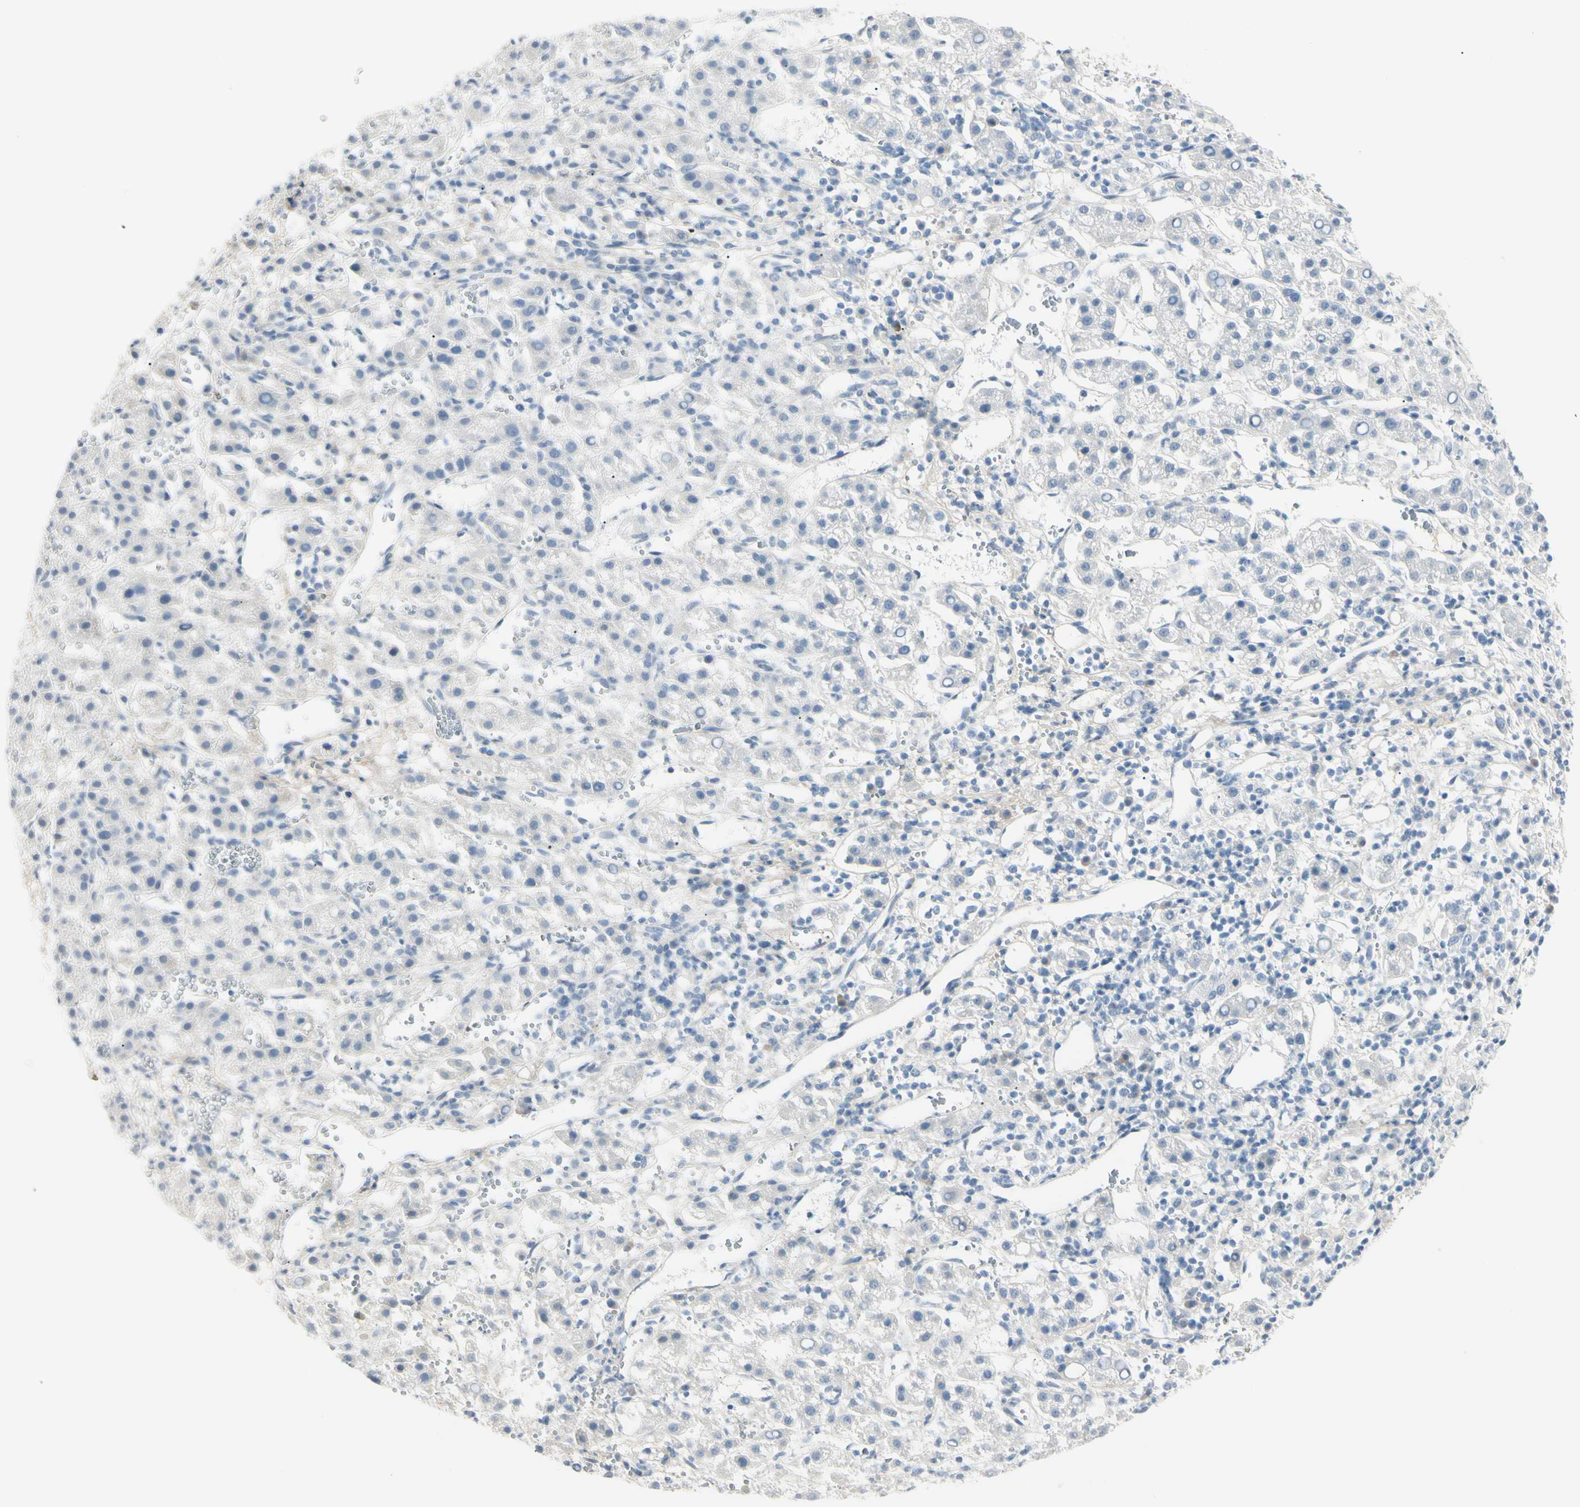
{"staining": {"intensity": "negative", "quantity": "none", "location": "none"}, "tissue": "liver cancer", "cell_type": "Tumor cells", "image_type": "cancer", "snomed": [{"axis": "morphology", "description": "Carcinoma, Hepatocellular, NOS"}, {"axis": "topography", "description": "Liver"}], "caption": "High power microscopy image of an IHC micrograph of liver hepatocellular carcinoma, revealing no significant expression in tumor cells.", "gene": "ASPN", "patient": {"sex": "female", "age": 58}}